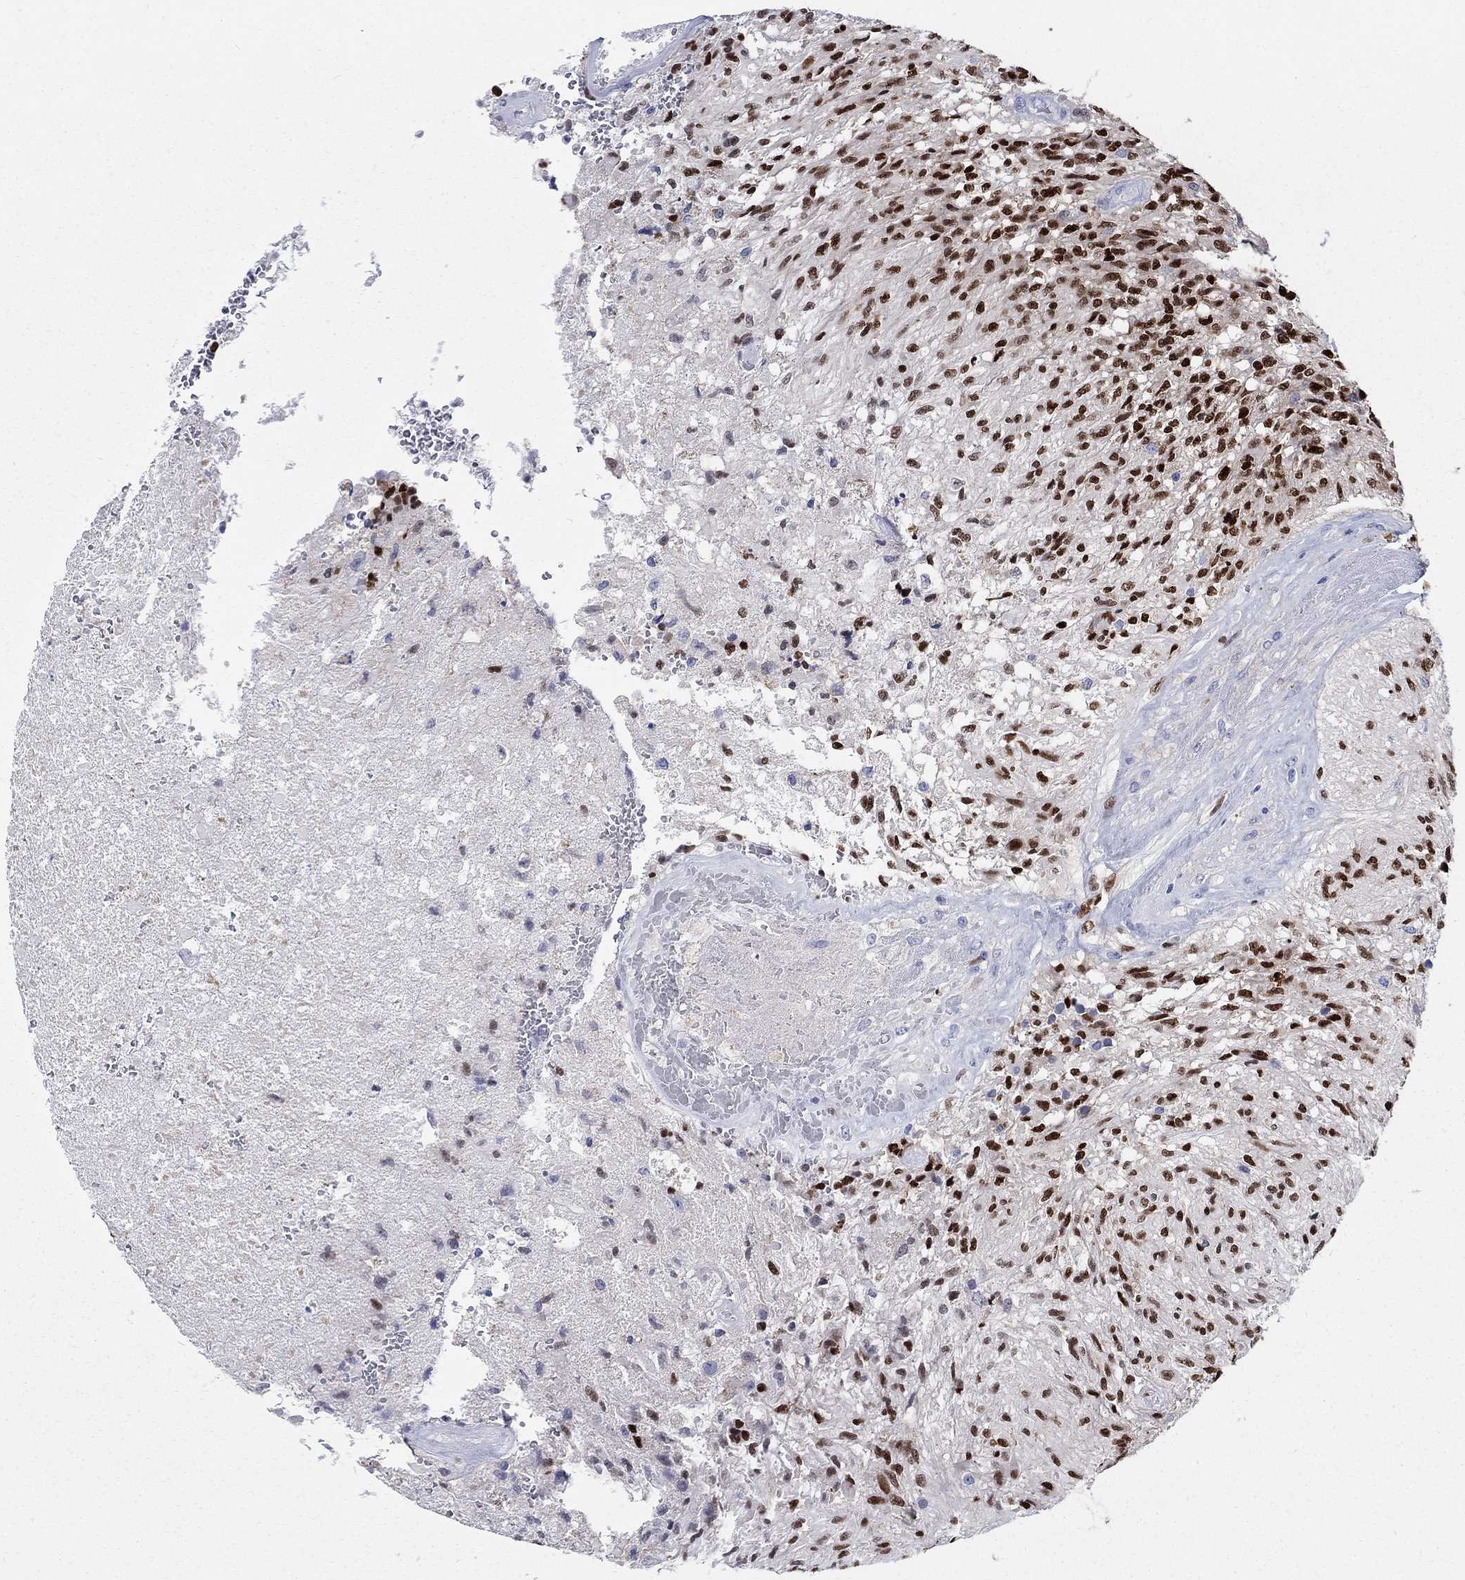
{"staining": {"intensity": "strong", "quantity": "25%-75%", "location": "nuclear"}, "tissue": "glioma", "cell_type": "Tumor cells", "image_type": "cancer", "snomed": [{"axis": "morphology", "description": "Glioma, malignant, High grade"}, {"axis": "topography", "description": "Brain"}], "caption": "Brown immunohistochemical staining in high-grade glioma (malignant) shows strong nuclear positivity in about 25%-75% of tumor cells. Immunohistochemistry (ihc) stains the protein in brown and the nuclei are stained blue.", "gene": "SOX2", "patient": {"sex": "male", "age": 56}}